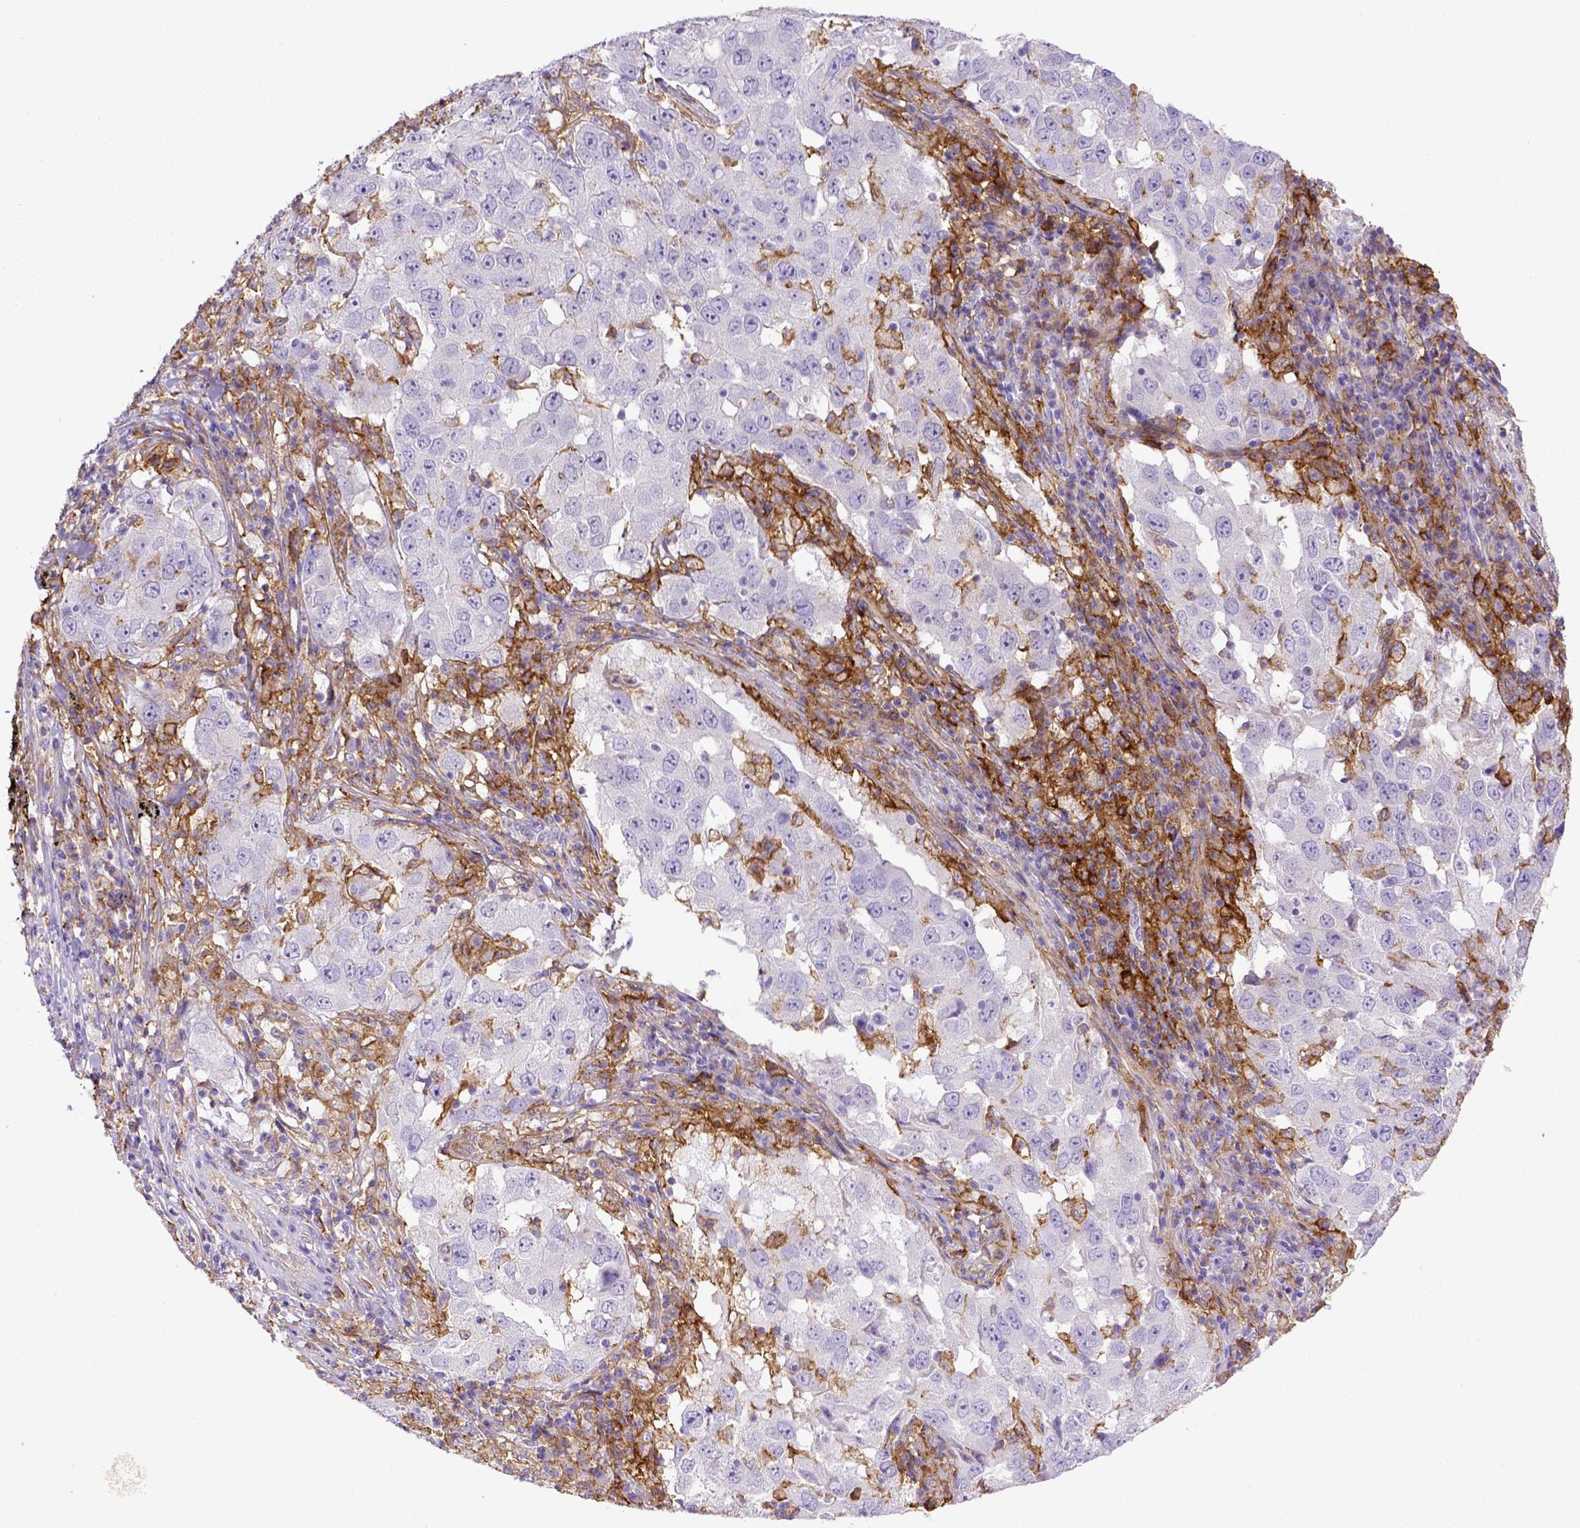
{"staining": {"intensity": "negative", "quantity": "none", "location": "none"}, "tissue": "lung cancer", "cell_type": "Tumor cells", "image_type": "cancer", "snomed": [{"axis": "morphology", "description": "Adenocarcinoma, NOS"}, {"axis": "topography", "description": "Lung"}], "caption": "Lung adenocarcinoma stained for a protein using immunohistochemistry (IHC) demonstrates no staining tumor cells.", "gene": "CD40", "patient": {"sex": "male", "age": 73}}